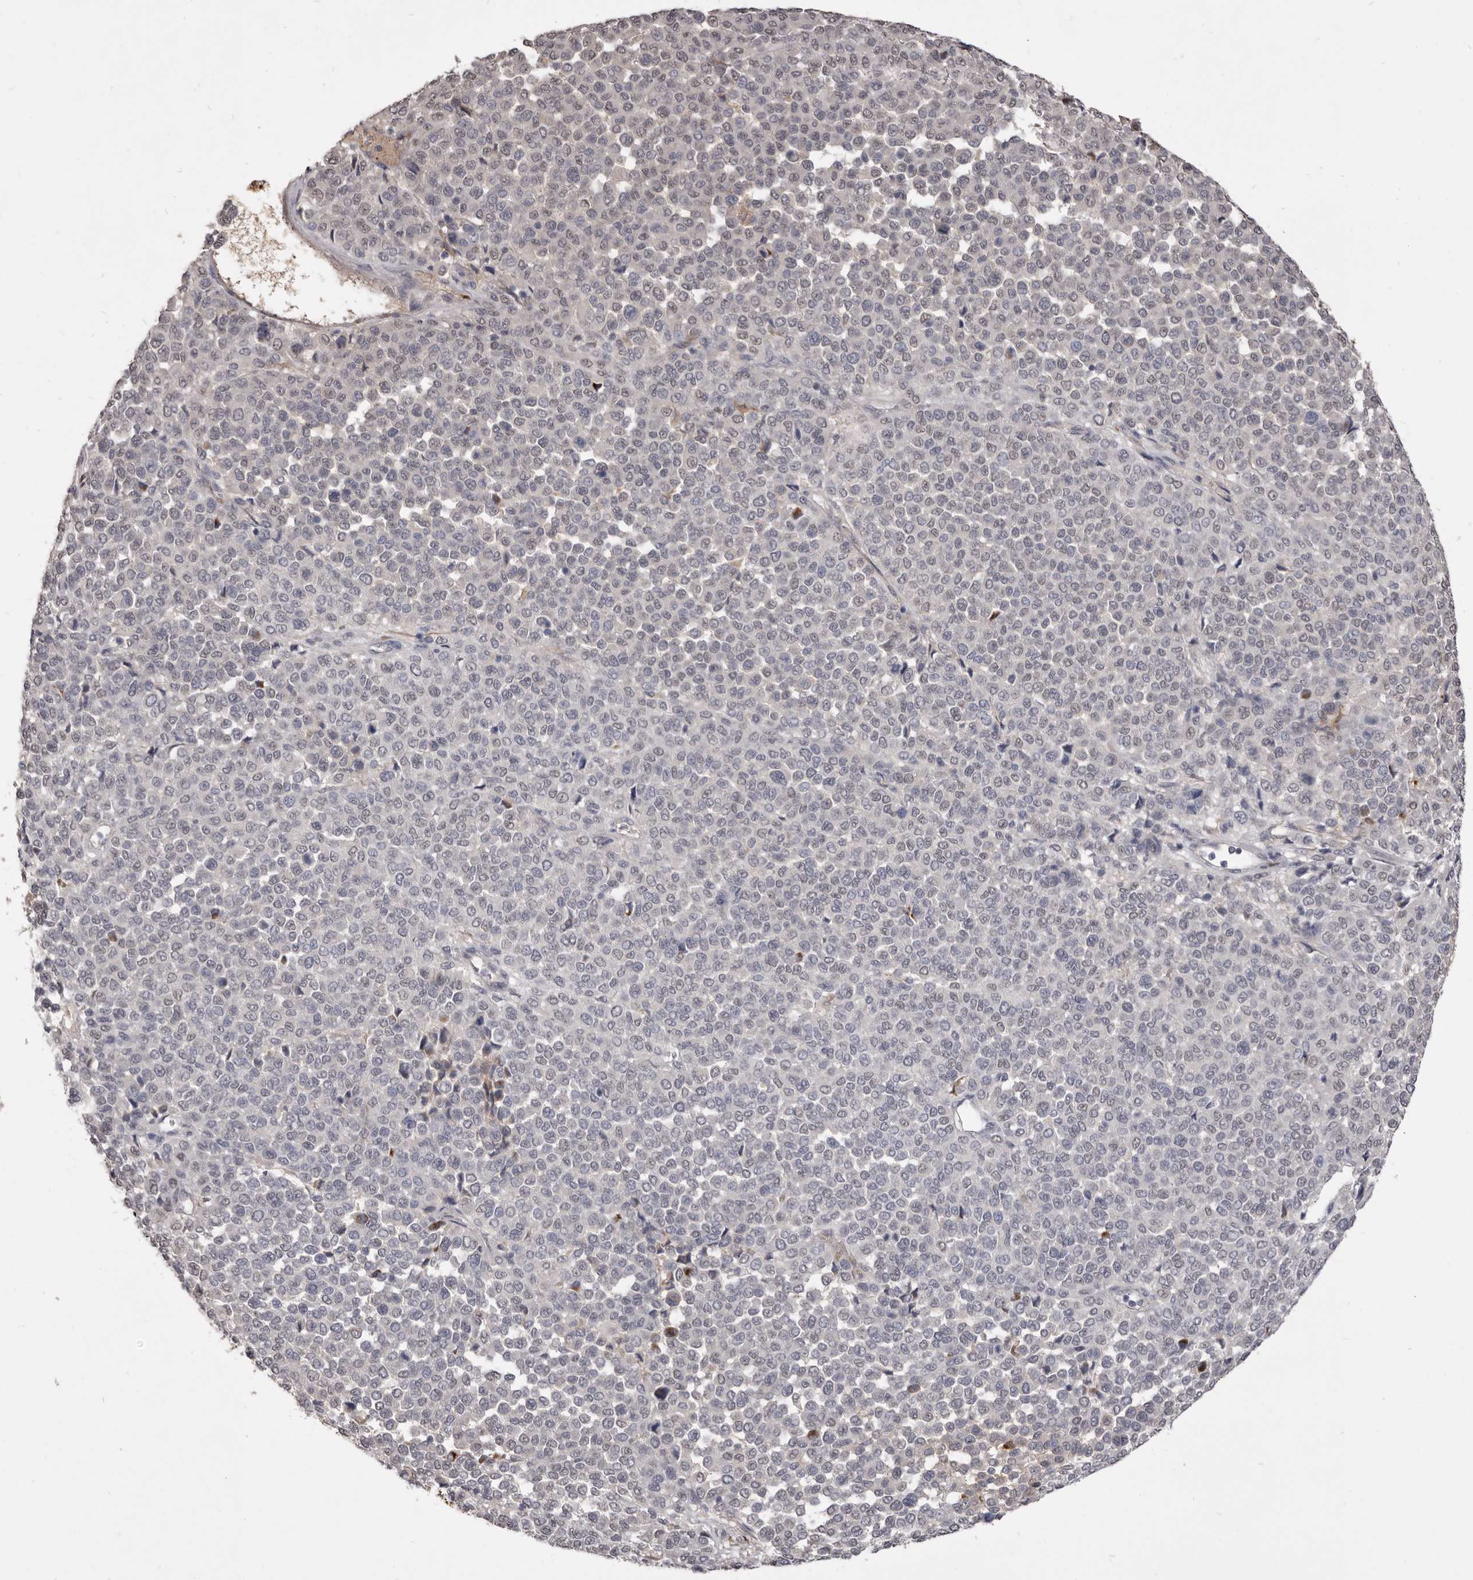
{"staining": {"intensity": "negative", "quantity": "none", "location": "none"}, "tissue": "melanoma", "cell_type": "Tumor cells", "image_type": "cancer", "snomed": [{"axis": "morphology", "description": "Malignant melanoma, Metastatic site"}, {"axis": "topography", "description": "Pancreas"}], "caption": "High magnification brightfield microscopy of malignant melanoma (metastatic site) stained with DAB (brown) and counterstained with hematoxylin (blue): tumor cells show no significant staining. (DAB immunohistochemistry (IHC), high magnification).", "gene": "VPS45", "patient": {"sex": "female", "age": 30}}